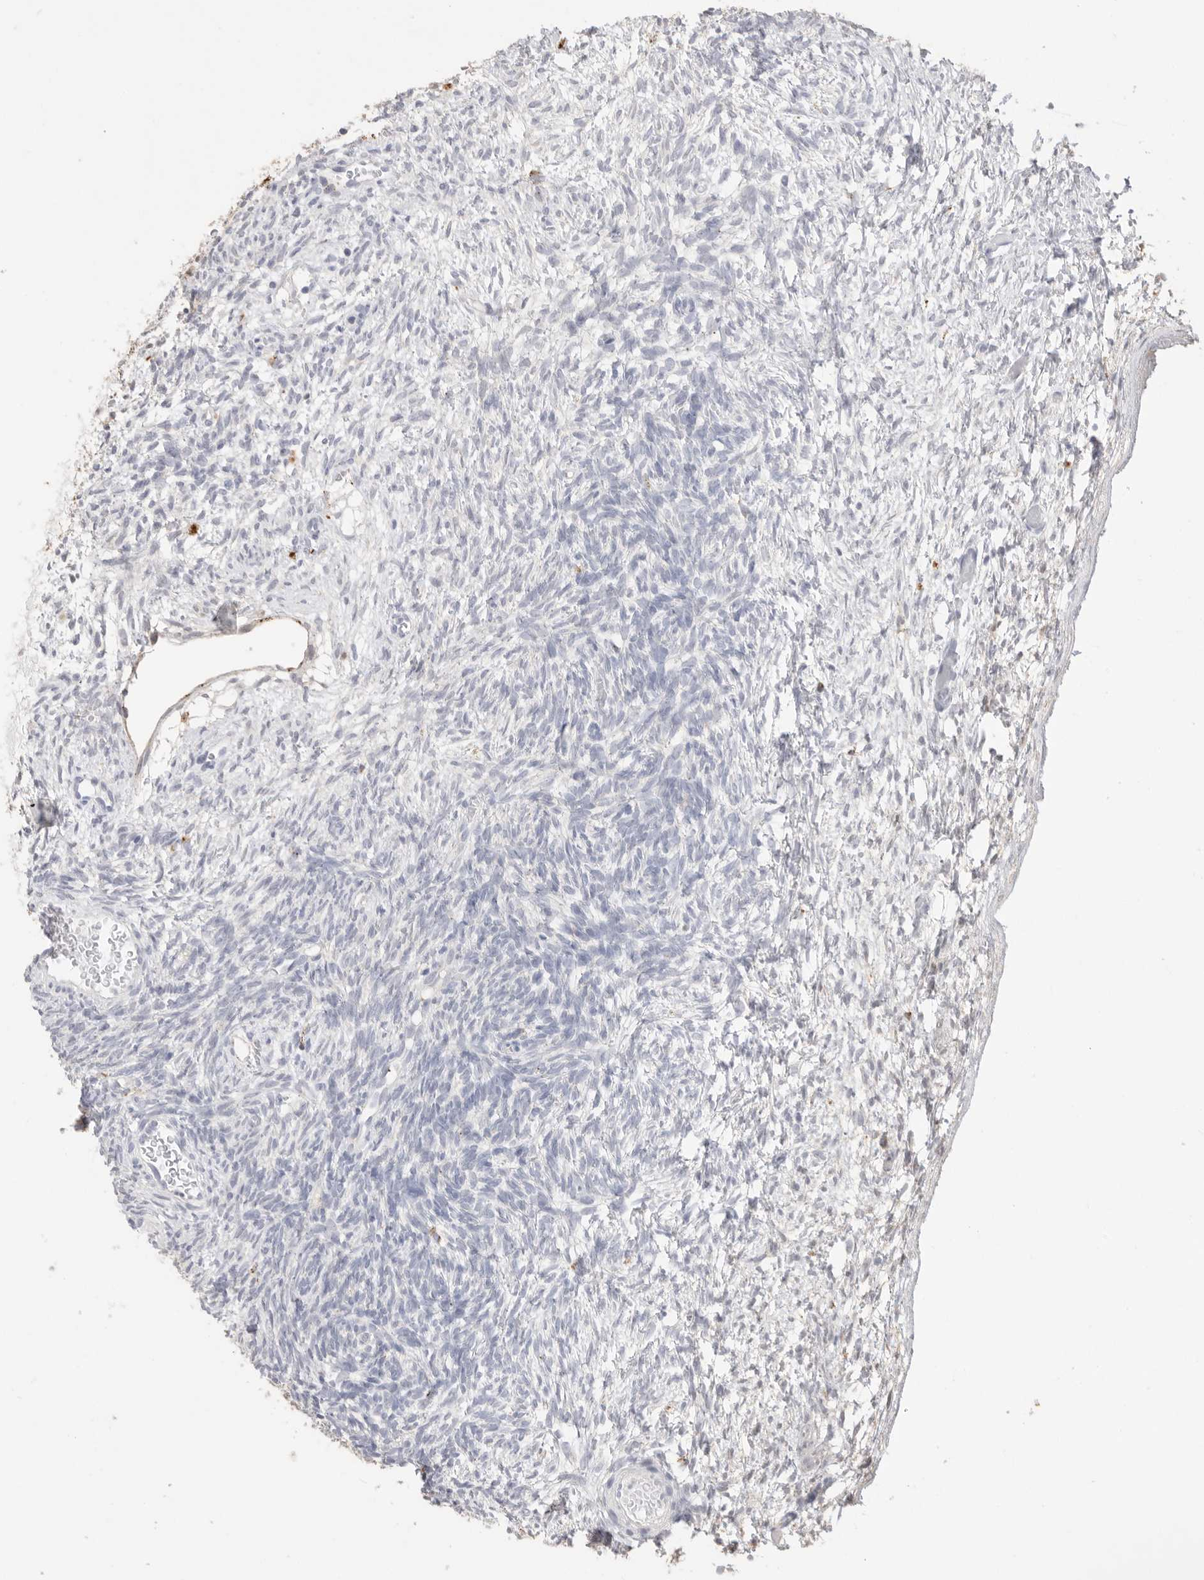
{"staining": {"intensity": "moderate", "quantity": "25%-75%", "location": "cytoplasmic/membranous"}, "tissue": "ovary", "cell_type": "Follicle cells", "image_type": "normal", "snomed": [{"axis": "morphology", "description": "Normal tissue, NOS"}, {"axis": "topography", "description": "Ovary"}], "caption": "Unremarkable ovary was stained to show a protein in brown. There is medium levels of moderate cytoplasmic/membranous positivity in about 25%-75% of follicle cells. (Stains: DAB (3,3'-diaminobenzidine) in brown, nuclei in blue, Microscopy: brightfield microscopy at high magnification).", "gene": "GGH", "patient": {"sex": "female", "age": 34}}